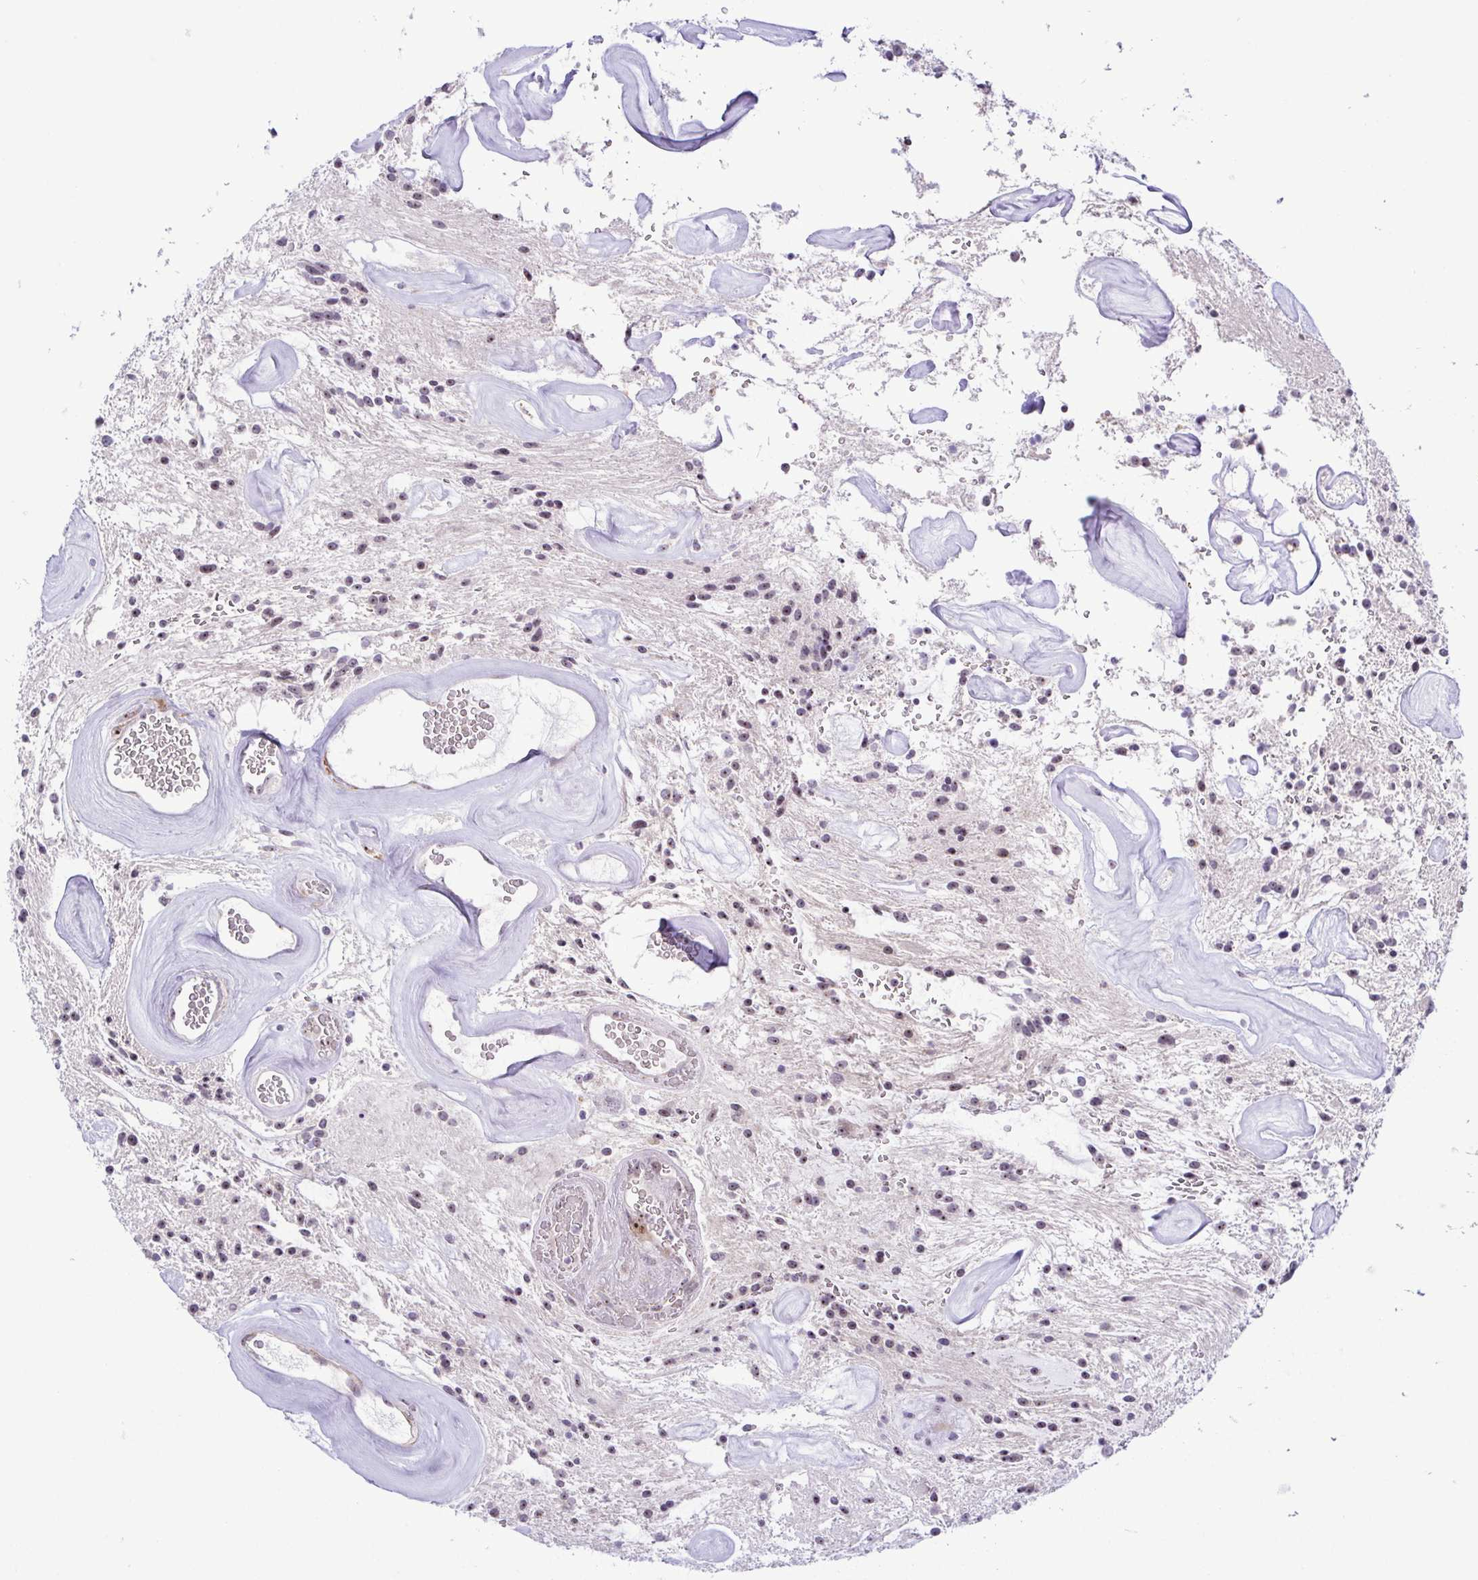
{"staining": {"intensity": "weak", "quantity": "<25%", "location": "nuclear"}, "tissue": "glioma", "cell_type": "Tumor cells", "image_type": "cancer", "snomed": [{"axis": "morphology", "description": "Glioma, malignant, Low grade"}, {"axis": "topography", "description": "Cerebellum"}], "caption": "Immunohistochemical staining of human glioma displays no significant staining in tumor cells. (Brightfield microscopy of DAB (3,3'-diaminobenzidine) IHC at high magnification).", "gene": "RSL24D1", "patient": {"sex": "female", "age": 14}}